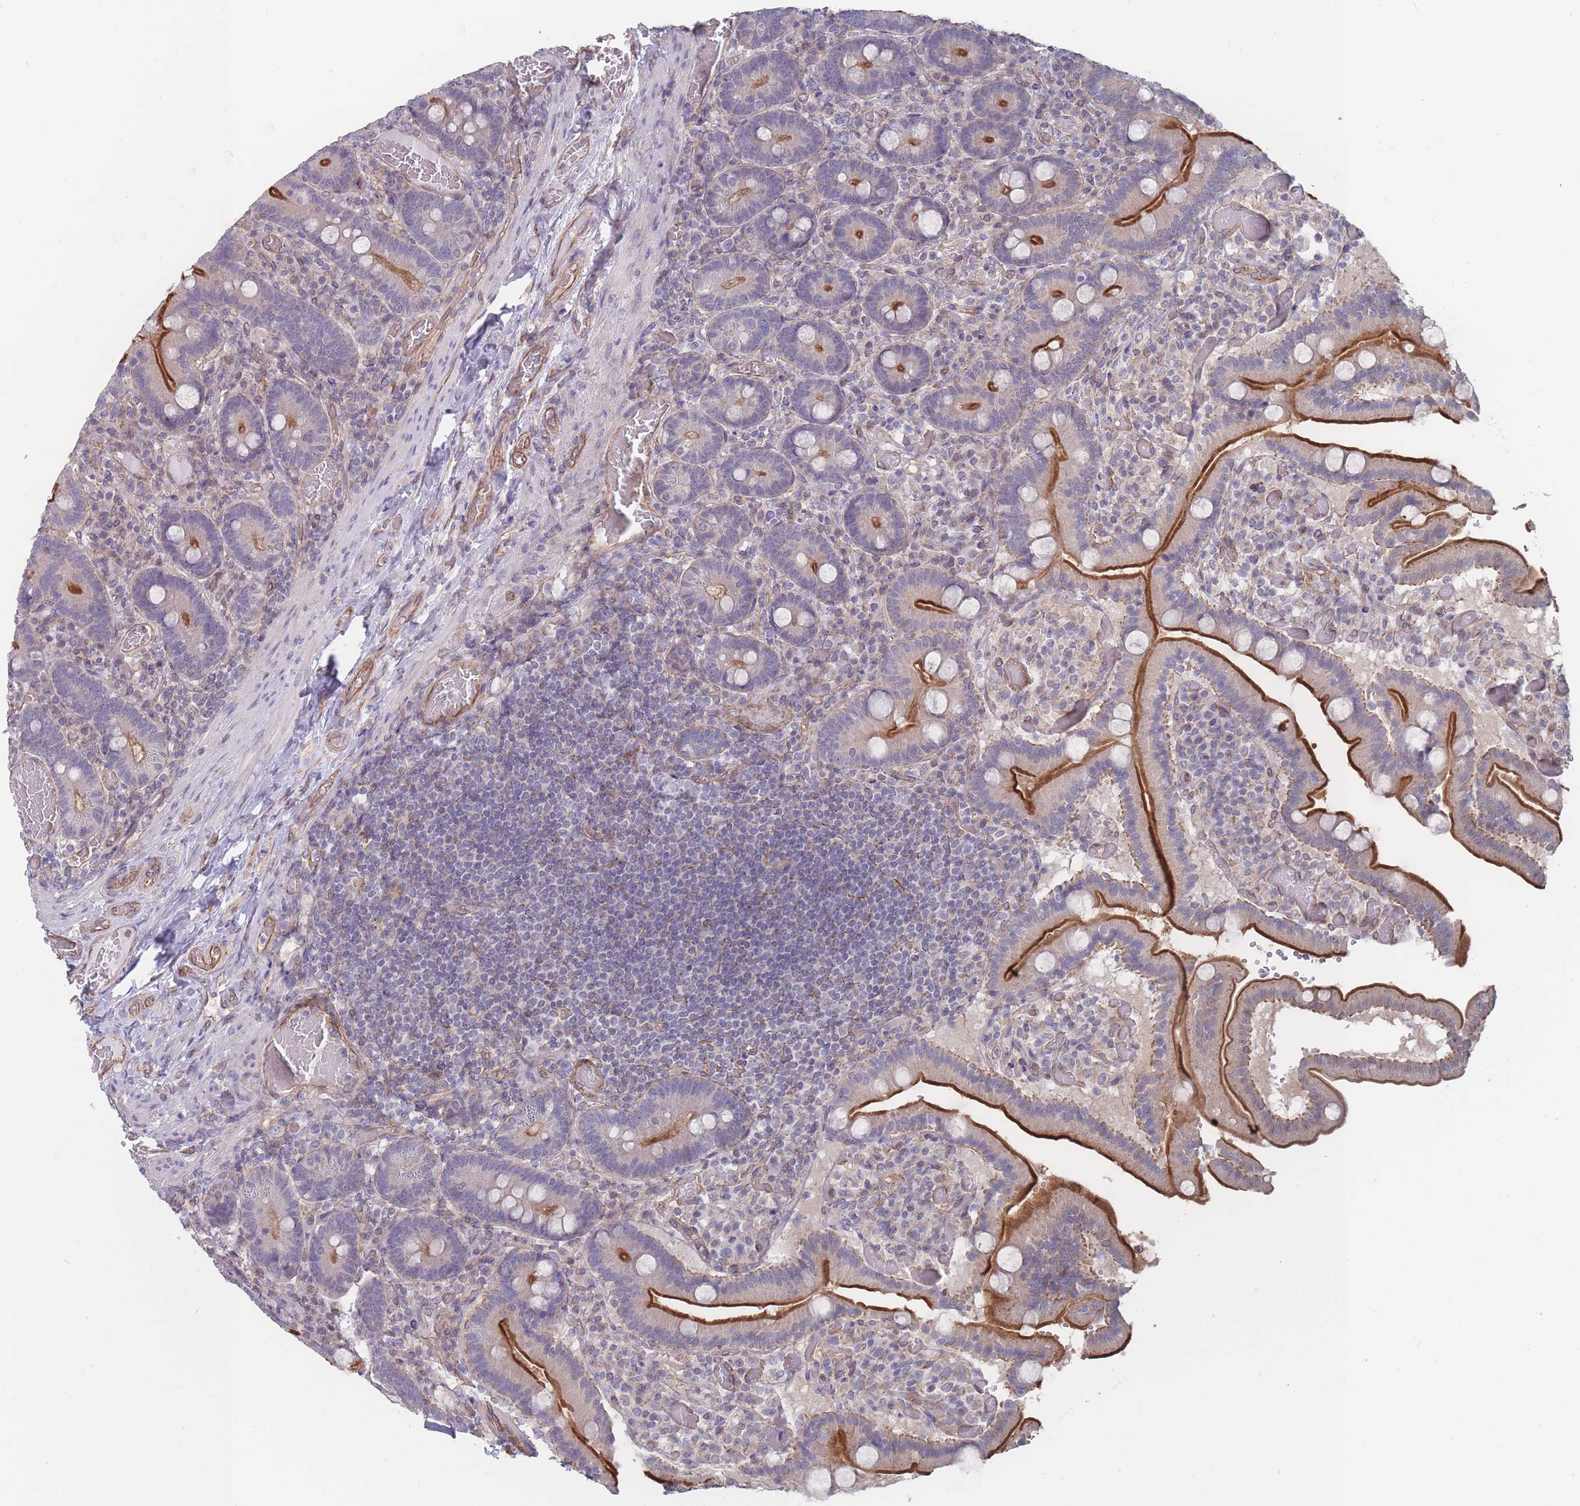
{"staining": {"intensity": "strong", "quantity": "25%-75%", "location": "cytoplasmic/membranous"}, "tissue": "duodenum", "cell_type": "Glandular cells", "image_type": "normal", "snomed": [{"axis": "morphology", "description": "Normal tissue, NOS"}, {"axis": "topography", "description": "Duodenum"}], "caption": "Immunohistochemical staining of normal duodenum reveals 25%-75% levels of strong cytoplasmic/membranous protein expression in about 25%-75% of glandular cells.", "gene": "SLC1A6", "patient": {"sex": "female", "age": 62}}